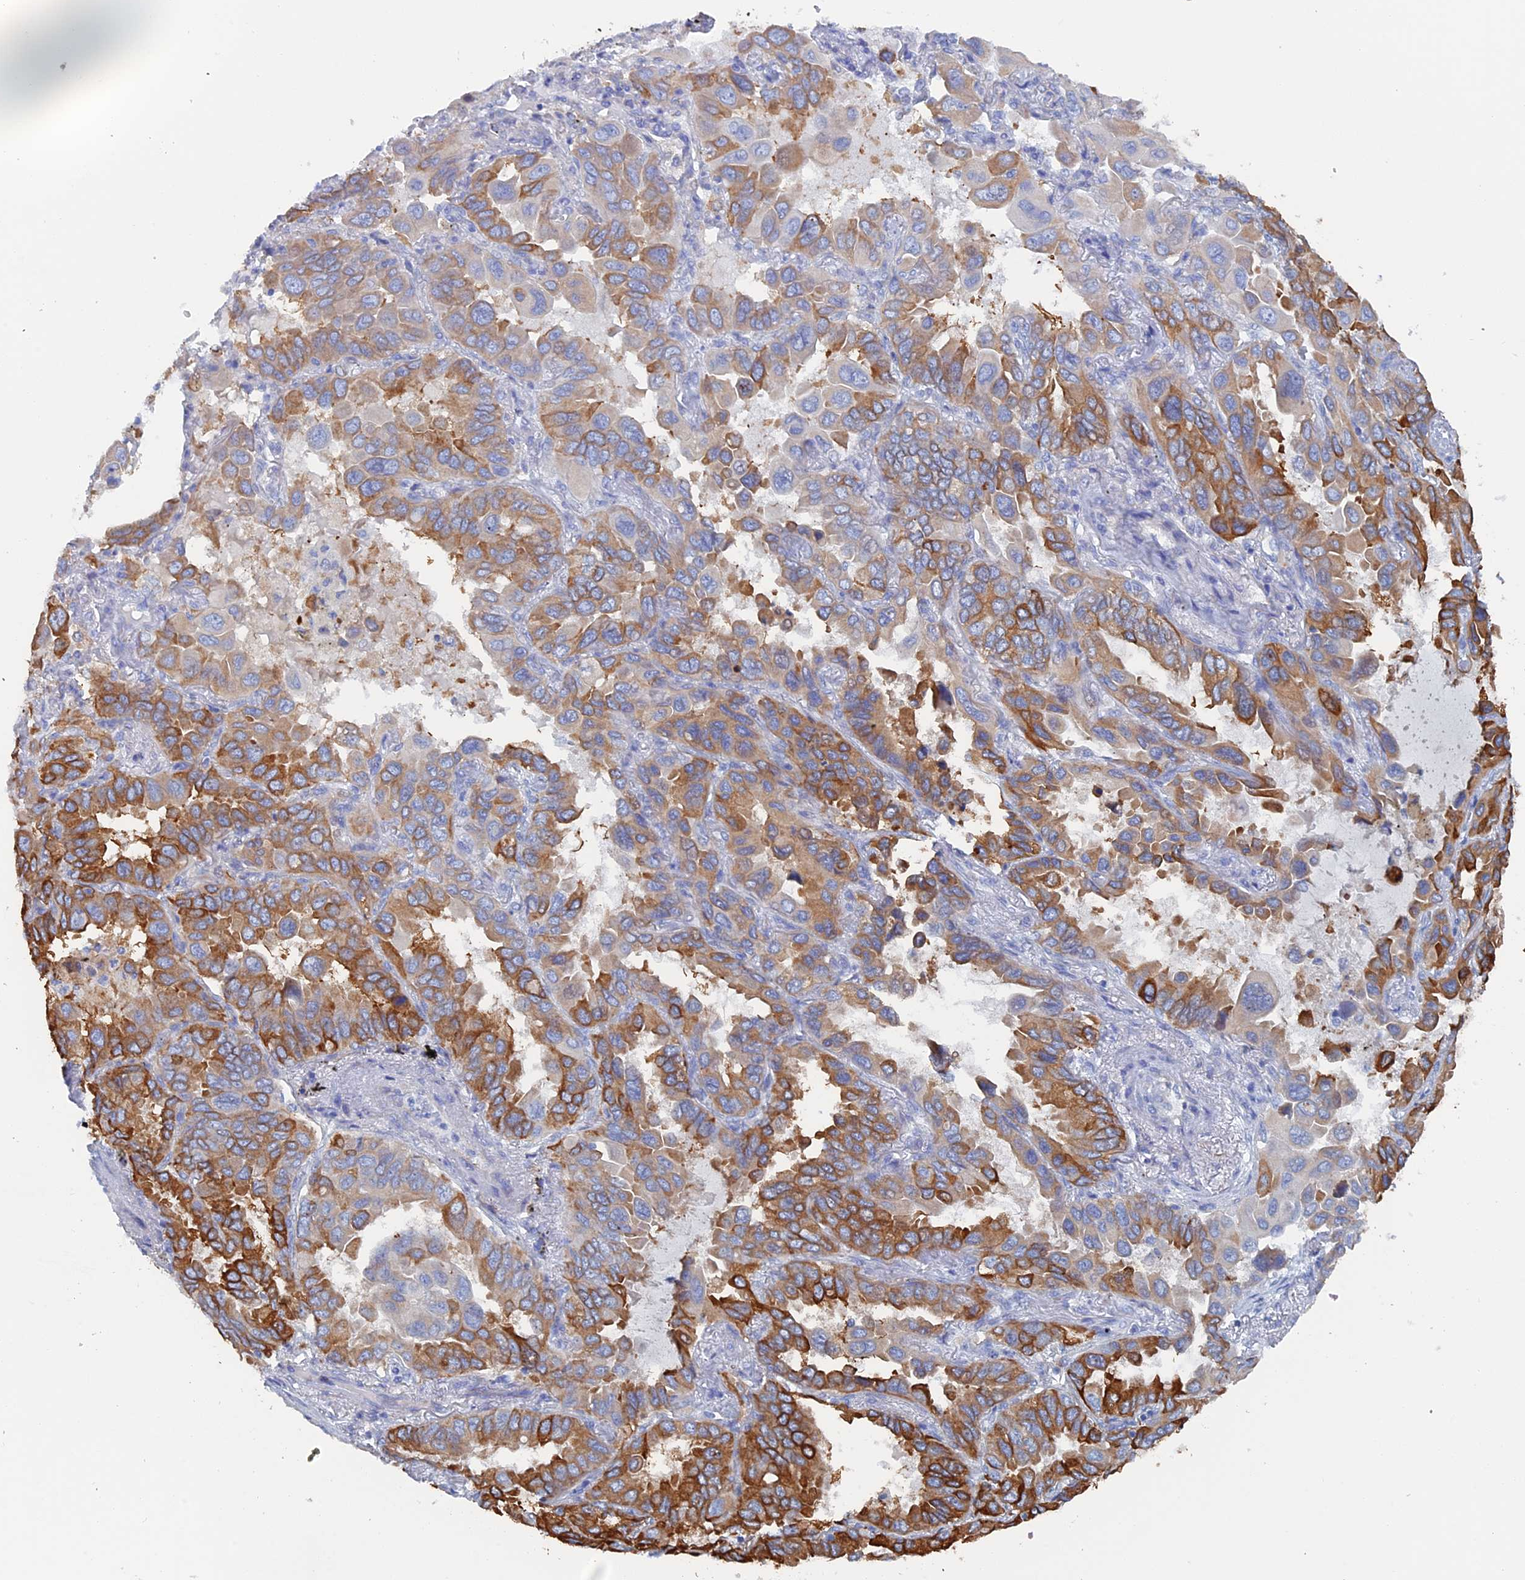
{"staining": {"intensity": "moderate", "quantity": ">75%", "location": "cytoplasmic/membranous"}, "tissue": "lung cancer", "cell_type": "Tumor cells", "image_type": "cancer", "snomed": [{"axis": "morphology", "description": "Adenocarcinoma, NOS"}, {"axis": "topography", "description": "Lung"}], "caption": "Lung adenocarcinoma stained for a protein (brown) exhibits moderate cytoplasmic/membranous positive positivity in approximately >75% of tumor cells.", "gene": "COG7", "patient": {"sex": "male", "age": 64}}